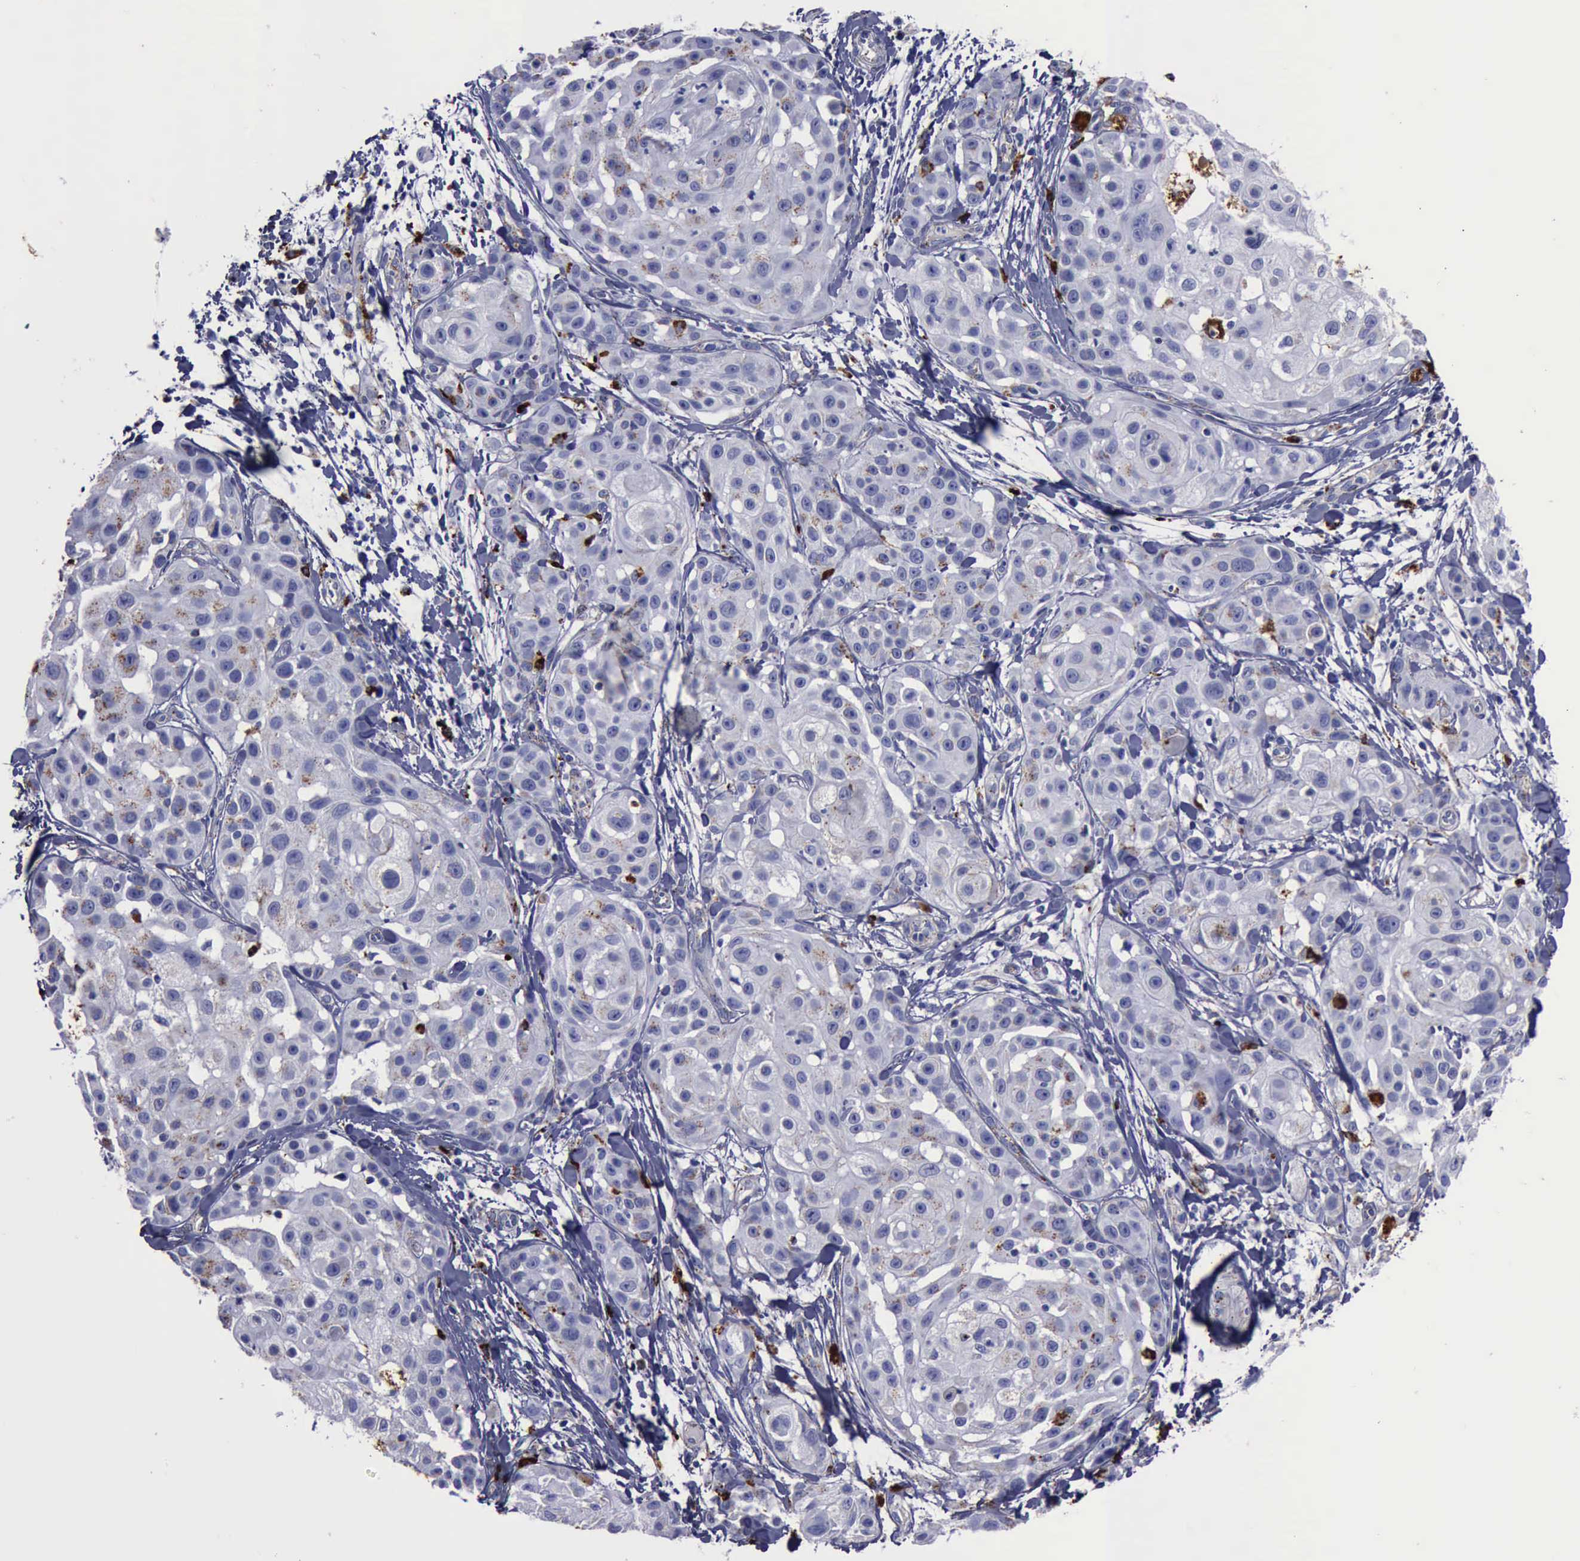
{"staining": {"intensity": "moderate", "quantity": "<25%", "location": "cytoplasmic/membranous"}, "tissue": "skin cancer", "cell_type": "Tumor cells", "image_type": "cancer", "snomed": [{"axis": "morphology", "description": "Squamous cell carcinoma, NOS"}, {"axis": "topography", "description": "Skin"}], "caption": "Immunohistochemistry (IHC) of skin cancer (squamous cell carcinoma) exhibits low levels of moderate cytoplasmic/membranous staining in approximately <25% of tumor cells.", "gene": "CTSD", "patient": {"sex": "female", "age": 57}}